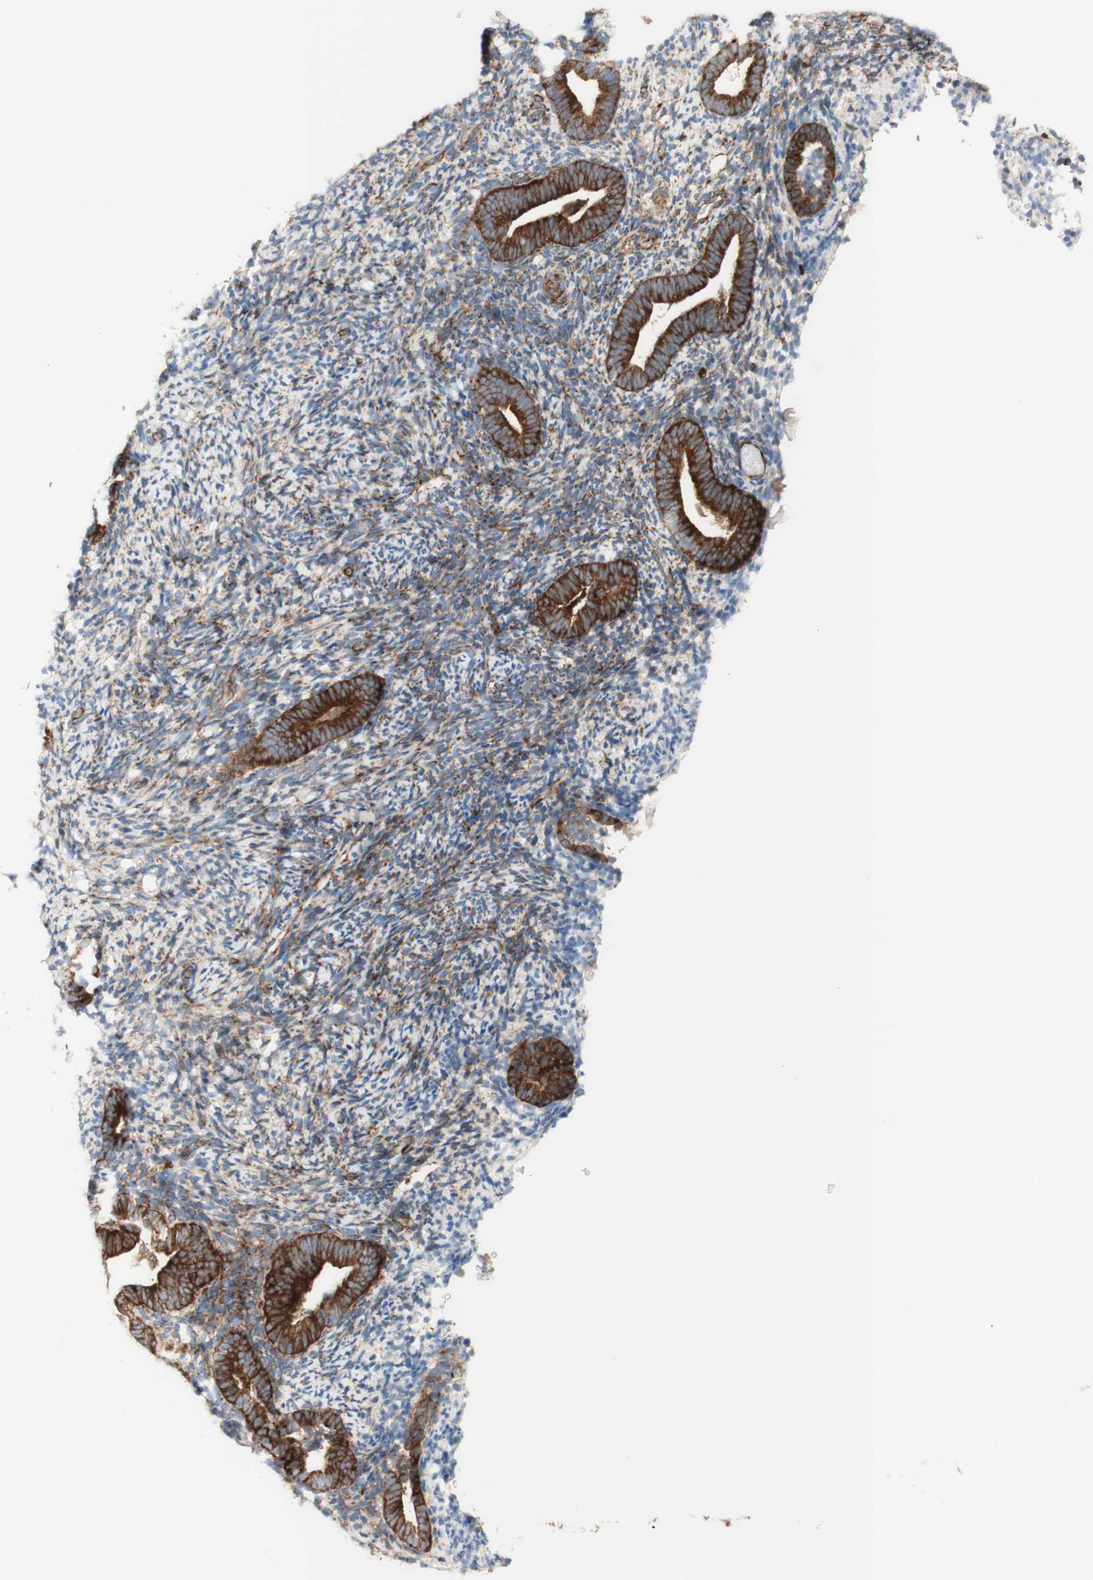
{"staining": {"intensity": "weak", "quantity": ">75%", "location": "cytoplasmic/membranous"}, "tissue": "endometrium", "cell_type": "Cells in endometrial stroma", "image_type": "normal", "snomed": [{"axis": "morphology", "description": "Normal tissue, NOS"}, {"axis": "topography", "description": "Endometrium"}], "caption": "Cells in endometrial stroma display low levels of weak cytoplasmic/membranous expression in about >75% of cells in unremarkable endometrium. The staining is performed using DAB (3,3'-diaminobenzidine) brown chromogen to label protein expression. The nuclei are counter-stained blue using hematoxylin.", "gene": "CCN4", "patient": {"sex": "female", "age": 51}}